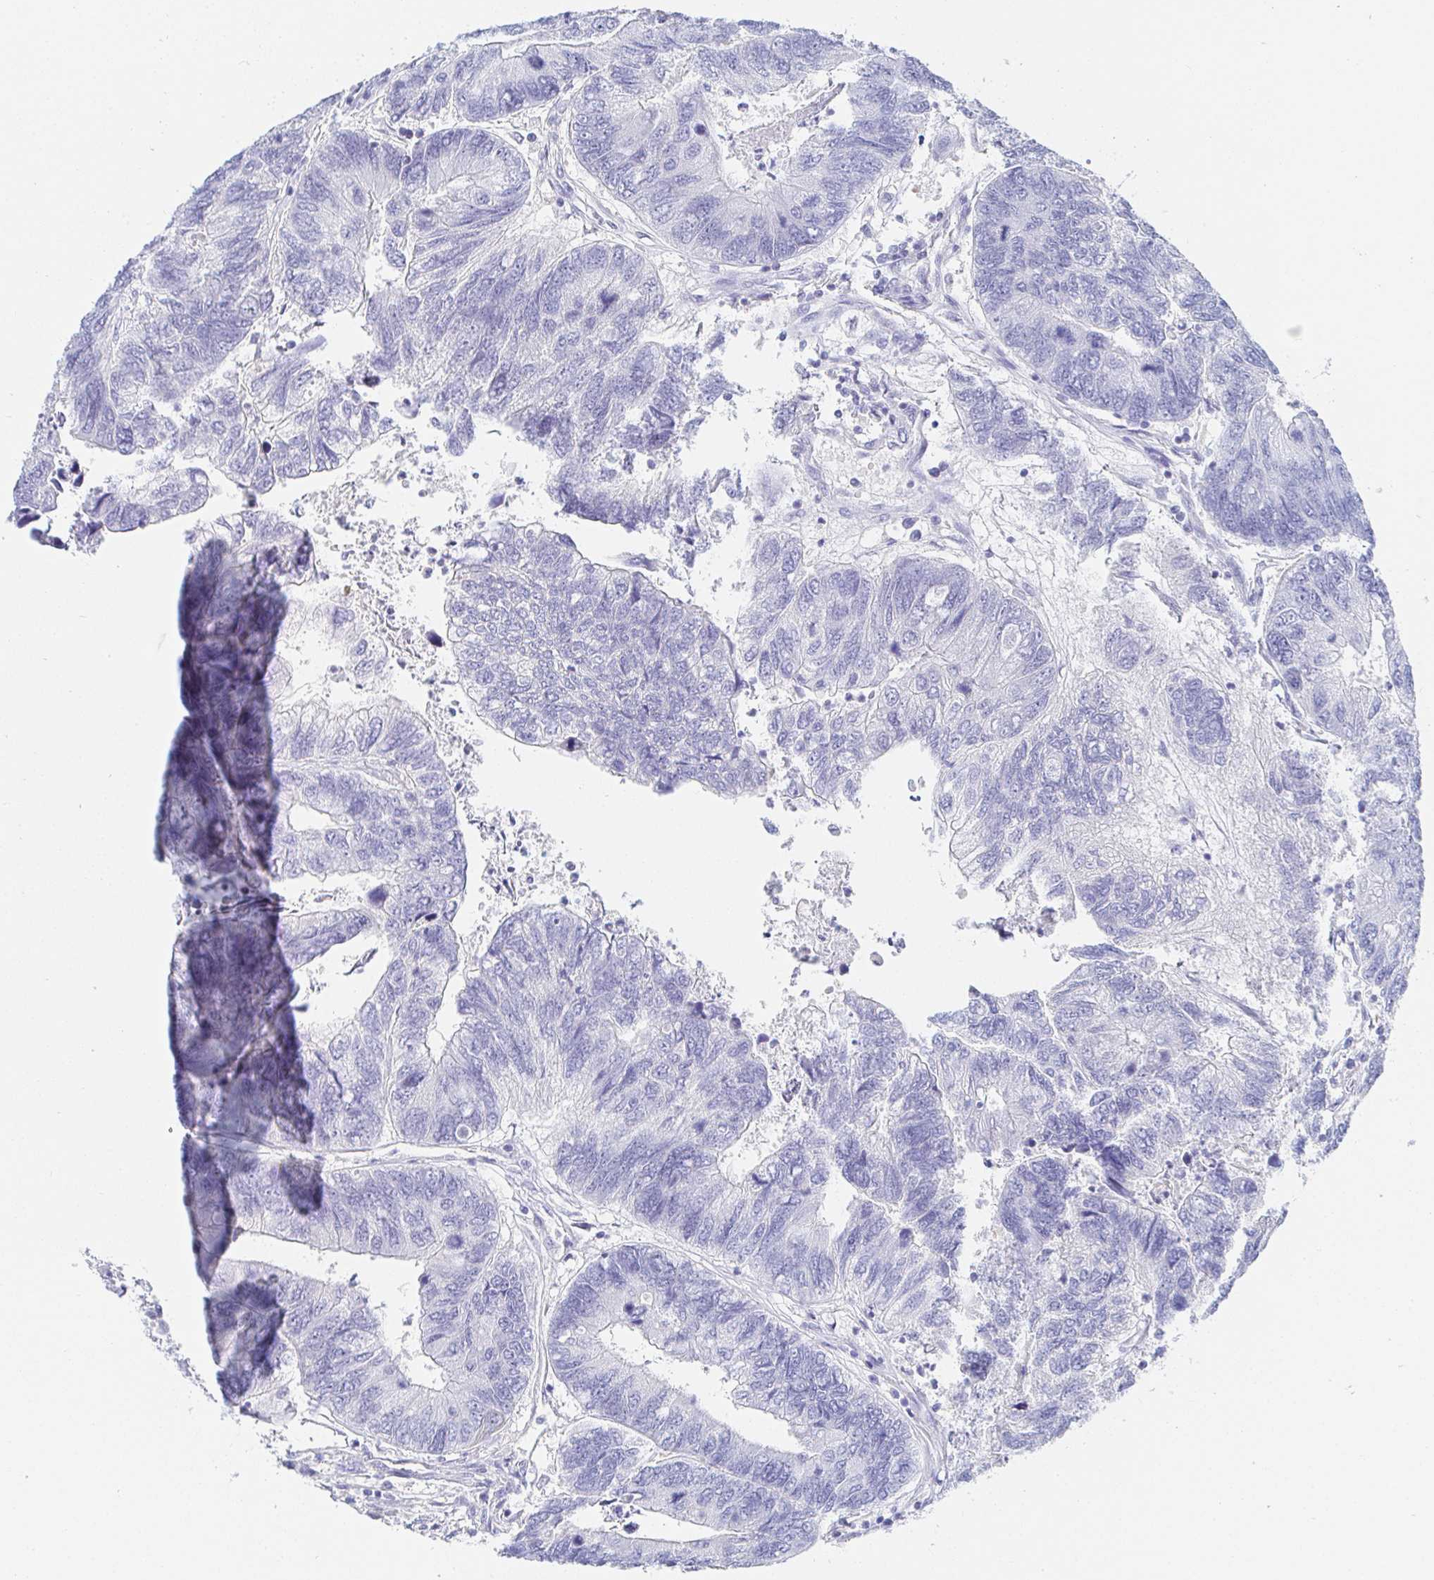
{"staining": {"intensity": "negative", "quantity": "none", "location": "none"}, "tissue": "colorectal cancer", "cell_type": "Tumor cells", "image_type": "cancer", "snomed": [{"axis": "morphology", "description": "Adenocarcinoma, NOS"}, {"axis": "topography", "description": "Colon"}], "caption": "This is an immunohistochemistry micrograph of adenocarcinoma (colorectal). There is no positivity in tumor cells.", "gene": "PDE6B", "patient": {"sex": "female", "age": 67}}